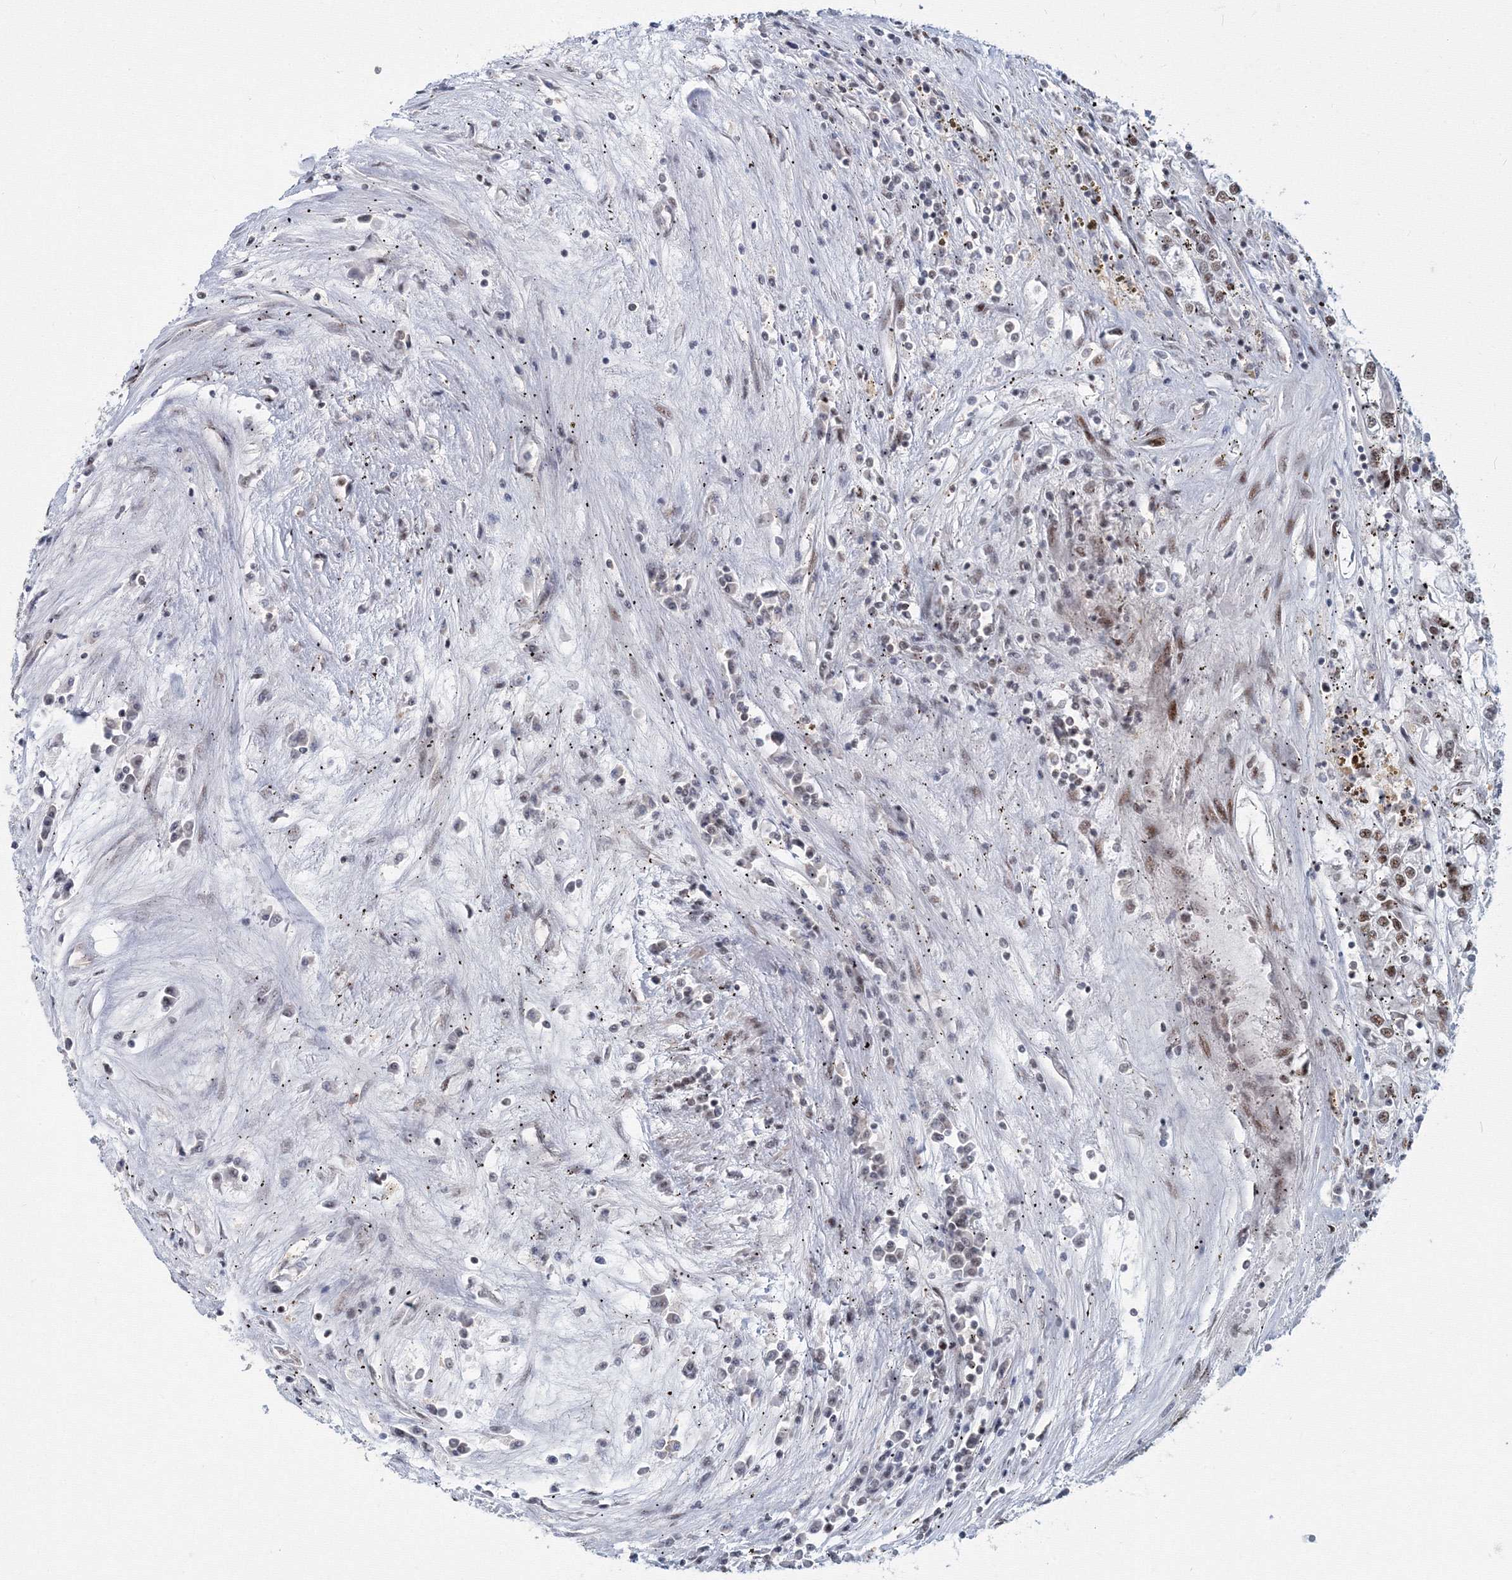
{"staining": {"intensity": "moderate", "quantity": ">75%", "location": "nuclear"}, "tissue": "renal cancer", "cell_type": "Tumor cells", "image_type": "cancer", "snomed": [{"axis": "morphology", "description": "Adenocarcinoma, NOS"}, {"axis": "topography", "description": "Kidney"}], "caption": "A photomicrograph showing moderate nuclear expression in about >75% of tumor cells in renal cancer (adenocarcinoma), as visualized by brown immunohistochemical staining.", "gene": "SF3B6", "patient": {"sex": "female", "age": 52}}